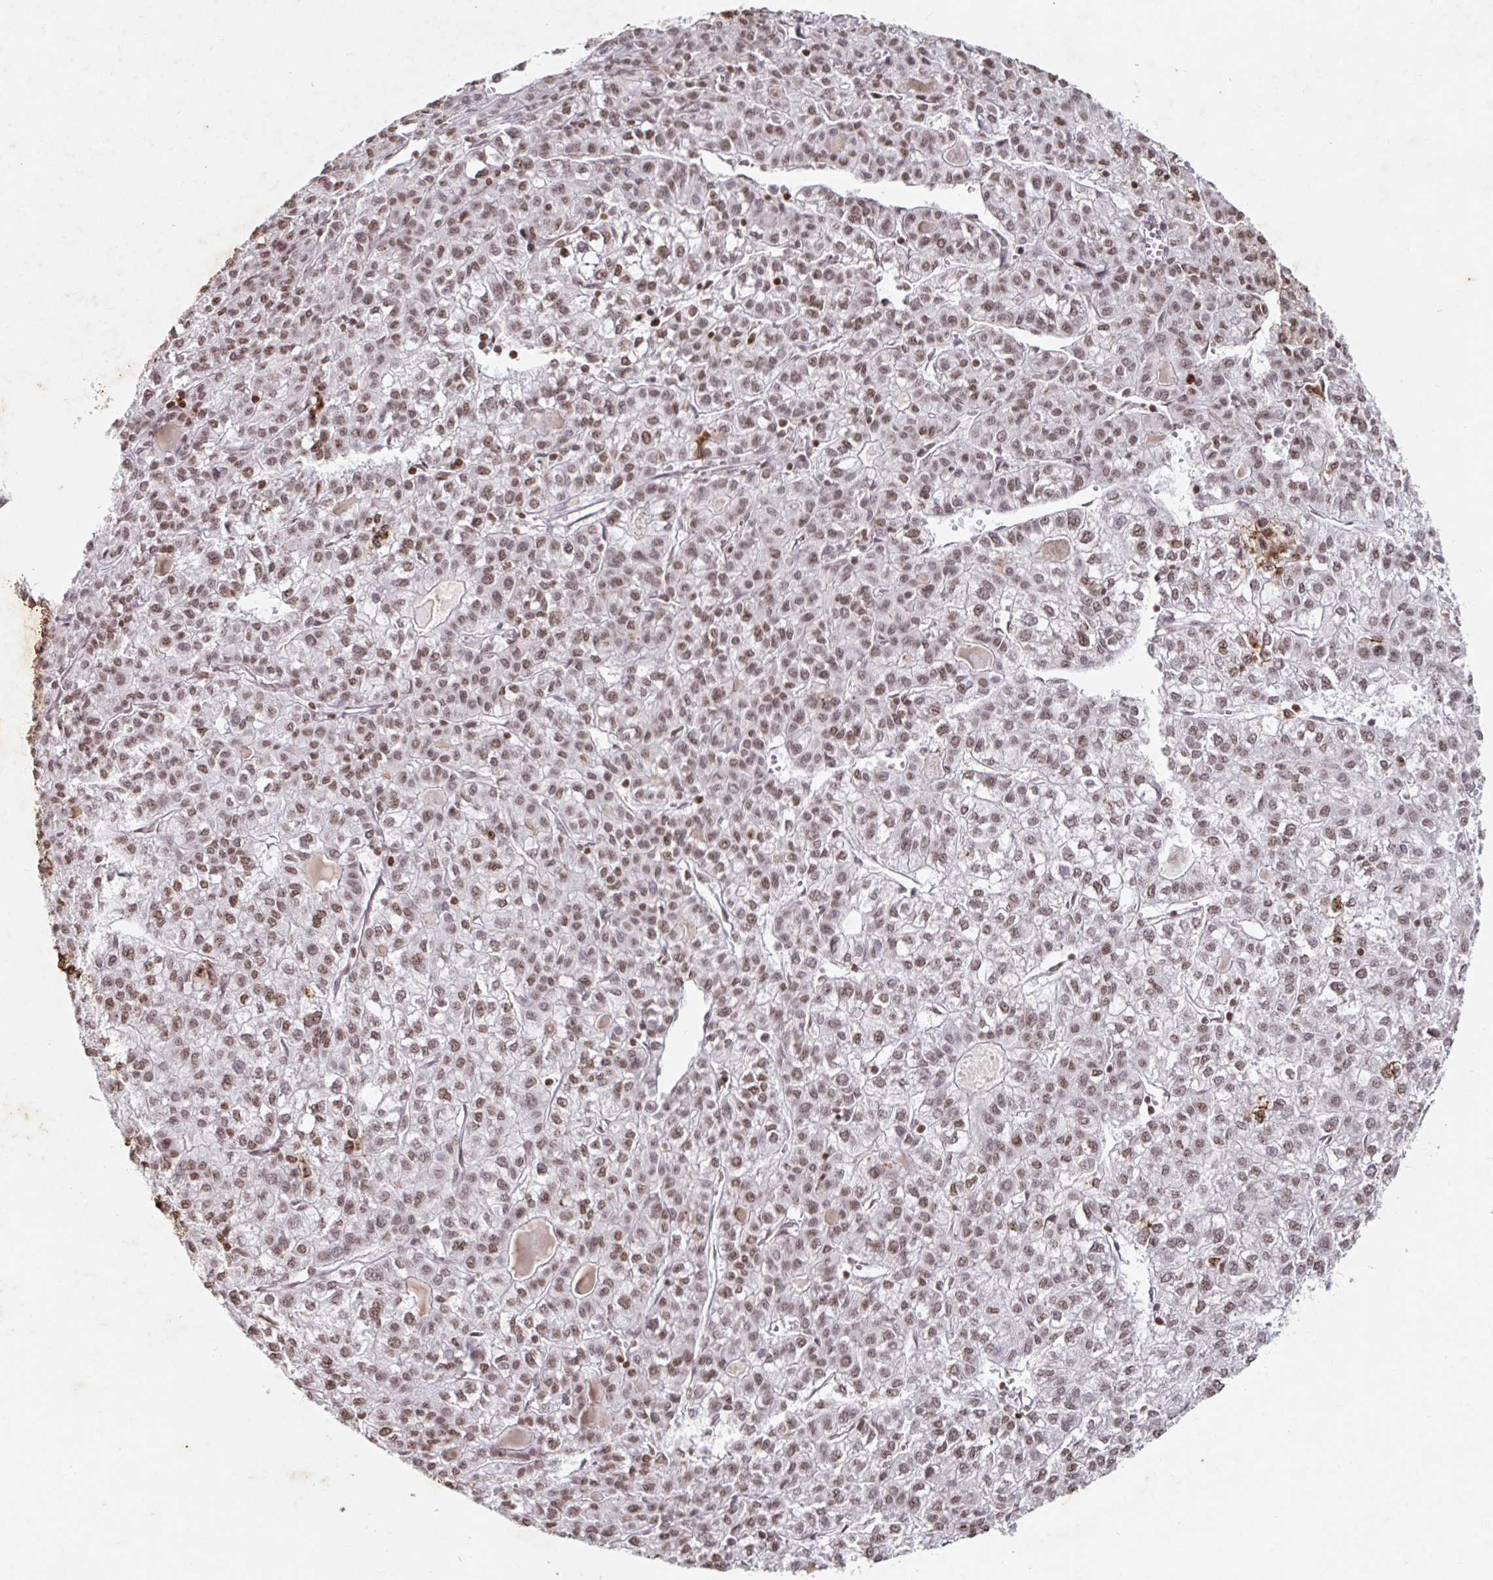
{"staining": {"intensity": "moderate", "quantity": ">75%", "location": "nuclear"}, "tissue": "liver cancer", "cell_type": "Tumor cells", "image_type": "cancer", "snomed": [{"axis": "morphology", "description": "Carcinoma, Hepatocellular, NOS"}, {"axis": "topography", "description": "Liver"}], "caption": "Liver hepatocellular carcinoma stained with a protein marker displays moderate staining in tumor cells.", "gene": "C19orf53", "patient": {"sex": "female", "age": 43}}